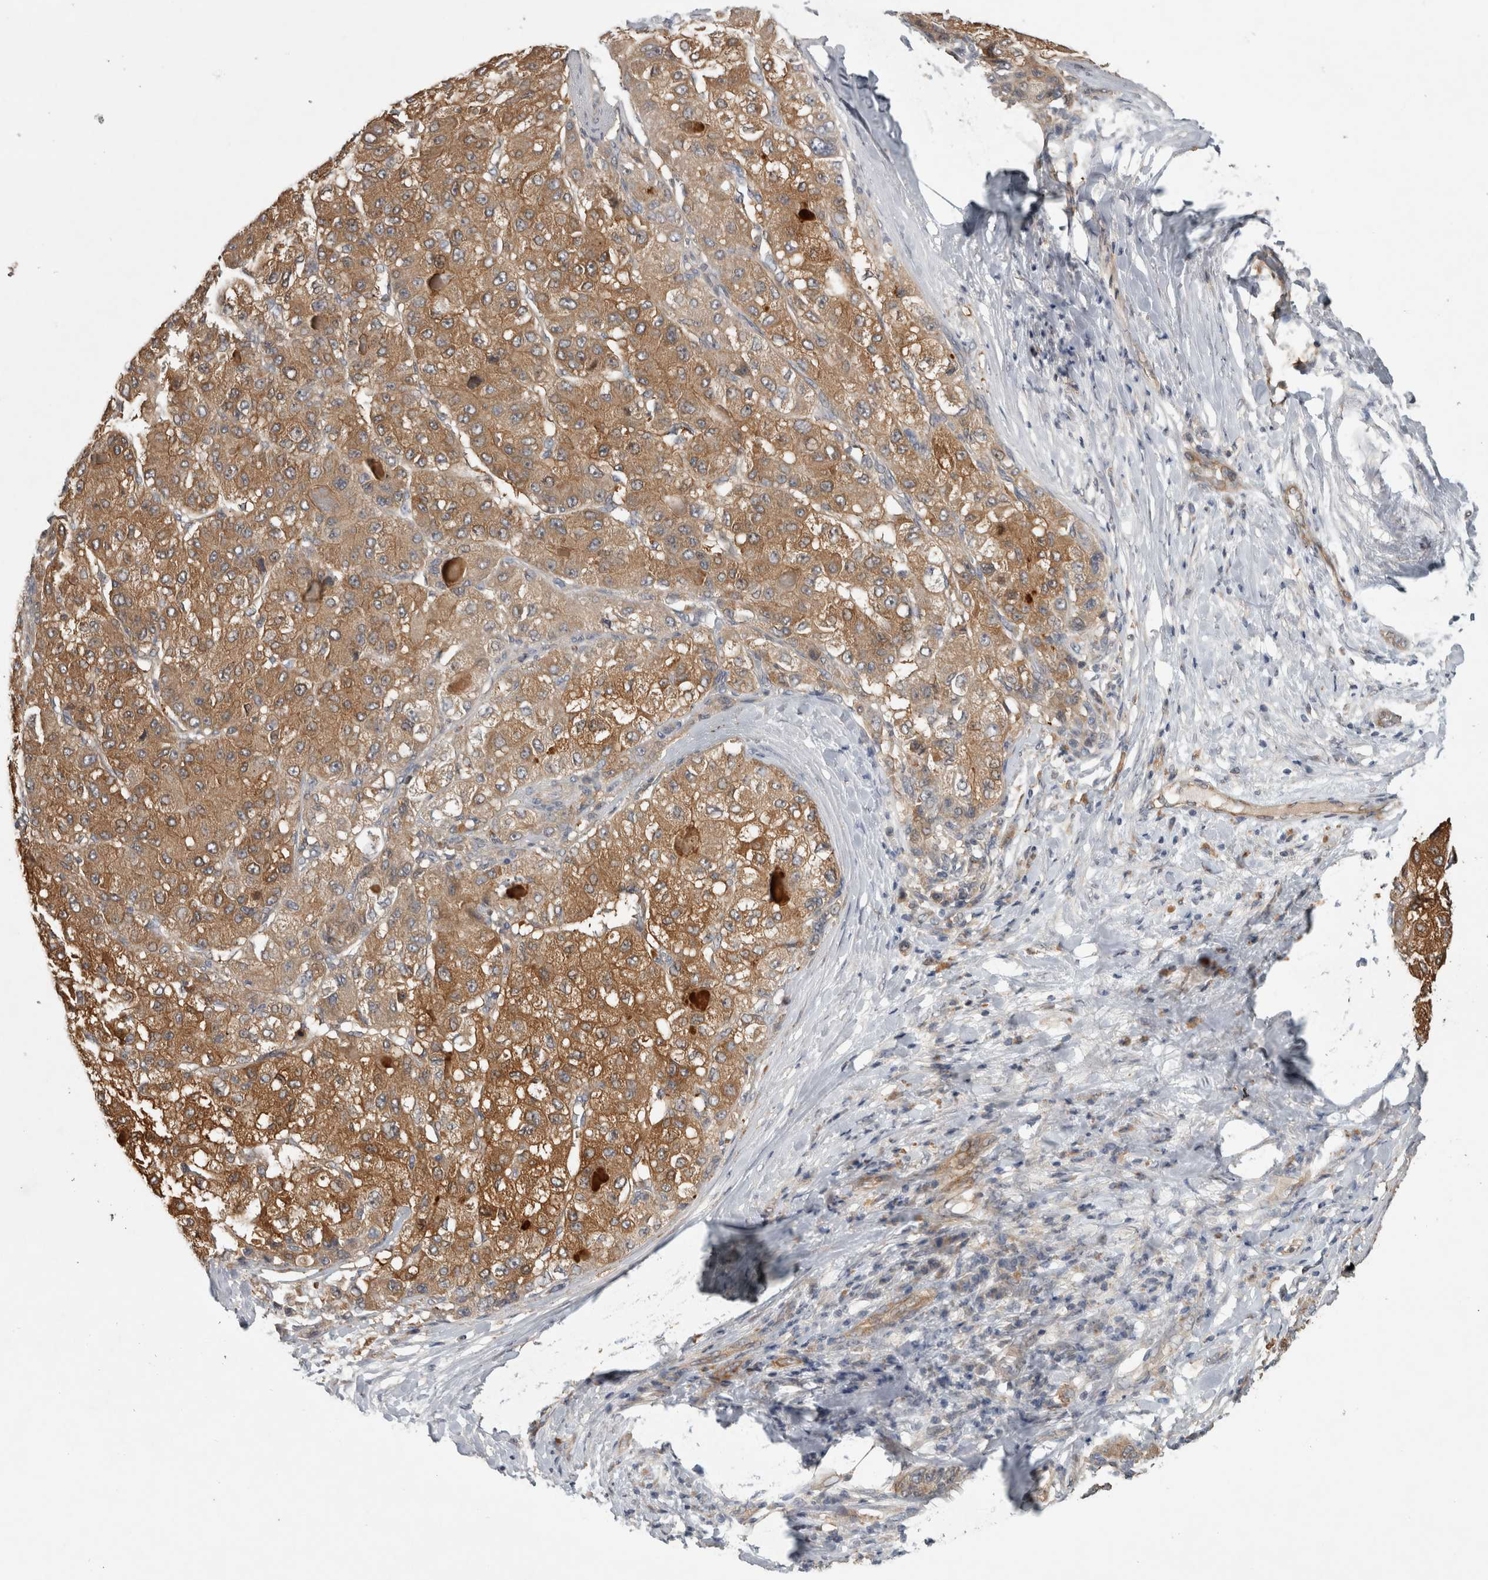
{"staining": {"intensity": "moderate", "quantity": ">75%", "location": "cytoplasmic/membranous"}, "tissue": "liver cancer", "cell_type": "Tumor cells", "image_type": "cancer", "snomed": [{"axis": "morphology", "description": "Carcinoma, Hepatocellular, NOS"}, {"axis": "topography", "description": "Liver"}], "caption": "Human liver hepatocellular carcinoma stained for a protein (brown) demonstrates moderate cytoplasmic/membranous positive staining in about >75% of tumor cells.", "gene": "TRMT61B", "patient": {"sex": "male", "age": 80}}